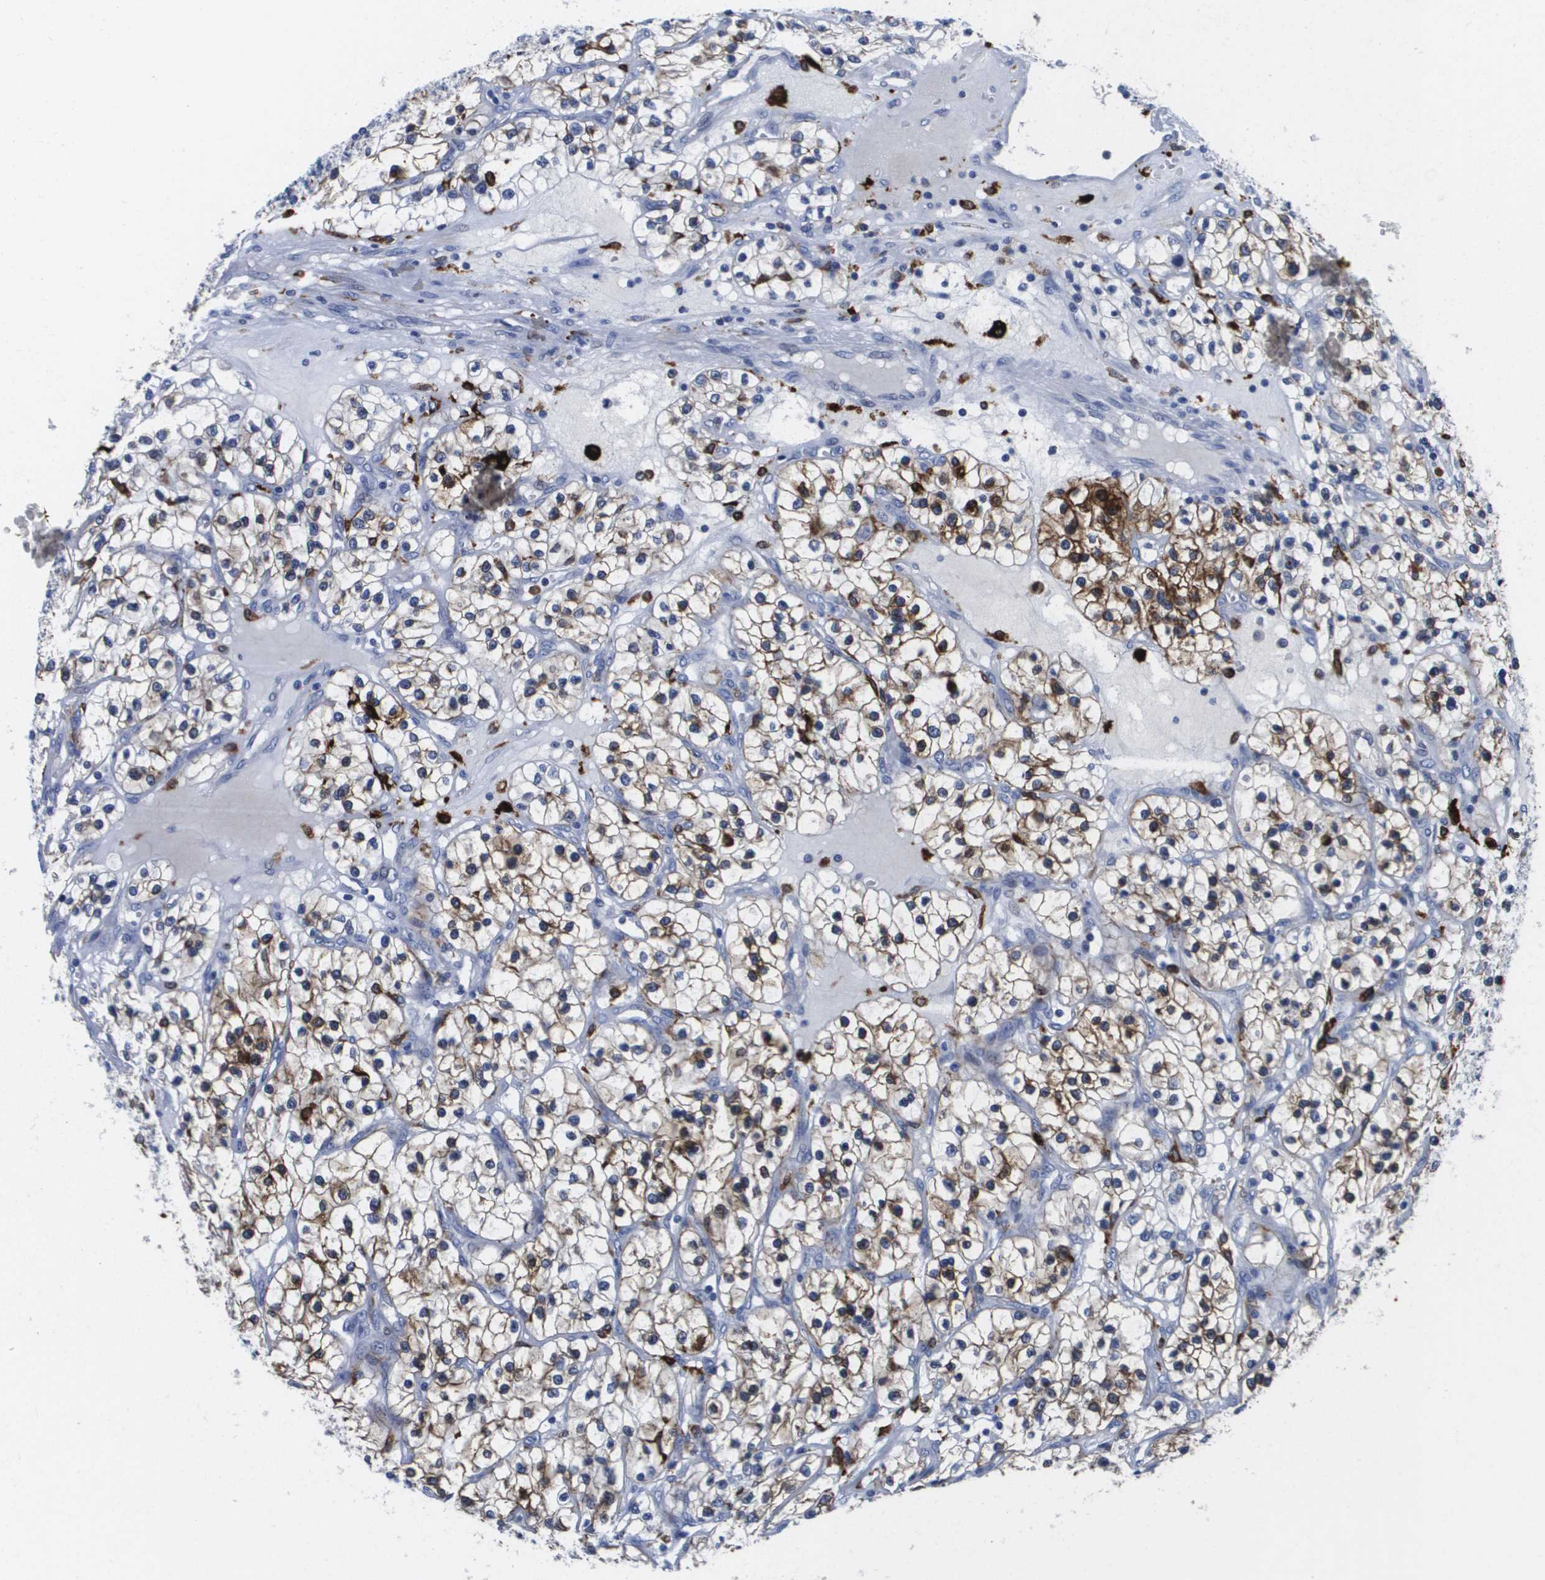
{"staining": {"intensity": "moderate", "quantity": ">75%", "location": "cytoplasmic/membranous"}, "tissue": "renal cancer", "cell_type": "Tumor cells", "image_type": "cancer", "snomed": [{"axis": "morphology", "description": "Adenocarcinoma, NOS"}, {"axis": "topography", "description": "Kidney"}], "caption": "An image of renal adenocarcinoma stained for a protein demonstrates moderate cytoplasmic/membranous brown staining in tumor cells.", "gene": "HMOX1", "patient": {"sex": "female", "age": 57}}